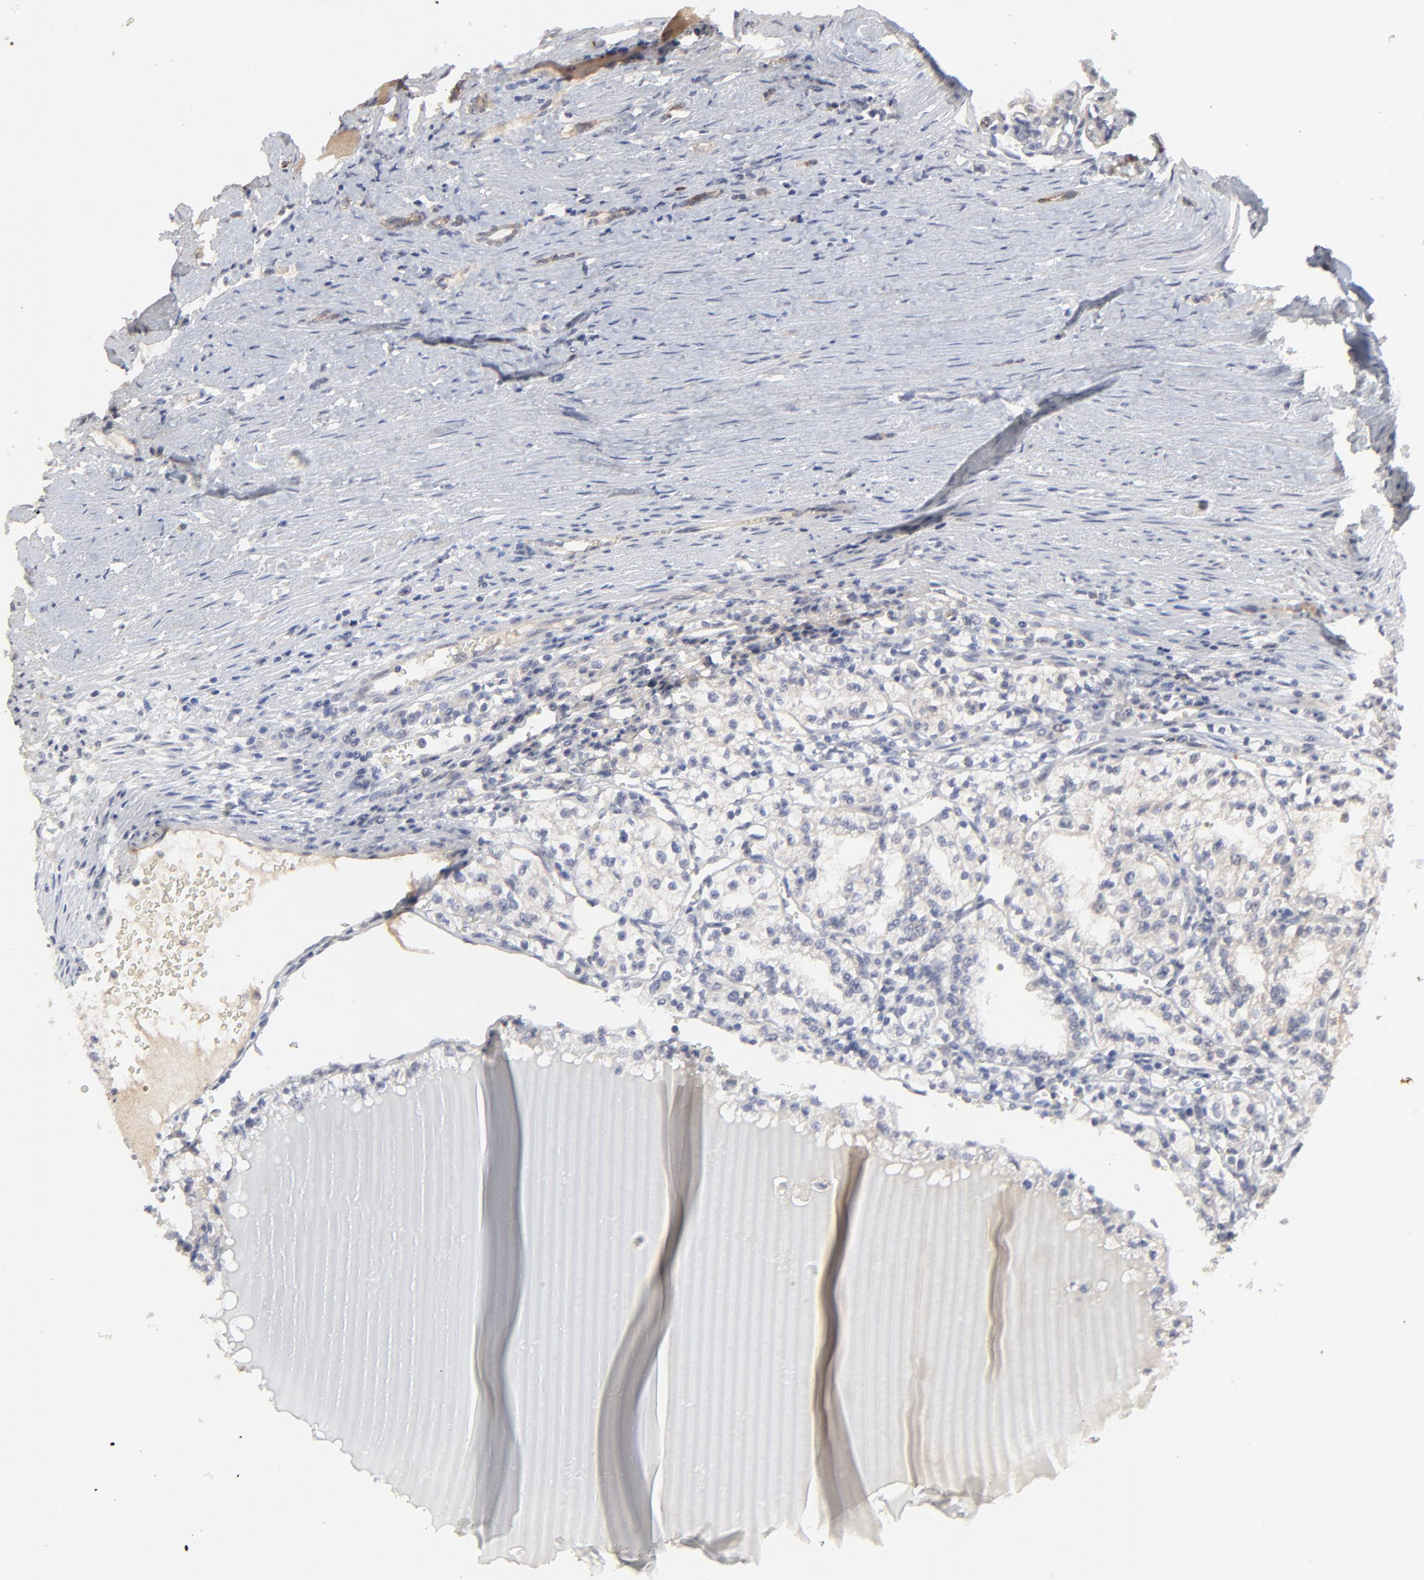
{"staining": {"intensity": "negative", "quantity": "none", "location": "none"}, "tissue": "renal cancer", "cell_type": "Tumor cells", "image_type": "cancer", "snomed": [{"axis": "morphology", "description": "Adenocarcinoma, NOS"}, {"axis": "topography", "description": "Kidney"}], "caption": "High power microscopy histopathology image of an immunohistochemistry photomicrograph of renal cancer, revealing no significant expression in tumor cells.", "gene": "FAM199X", "patient": {"sex": "male", "age": 61}}